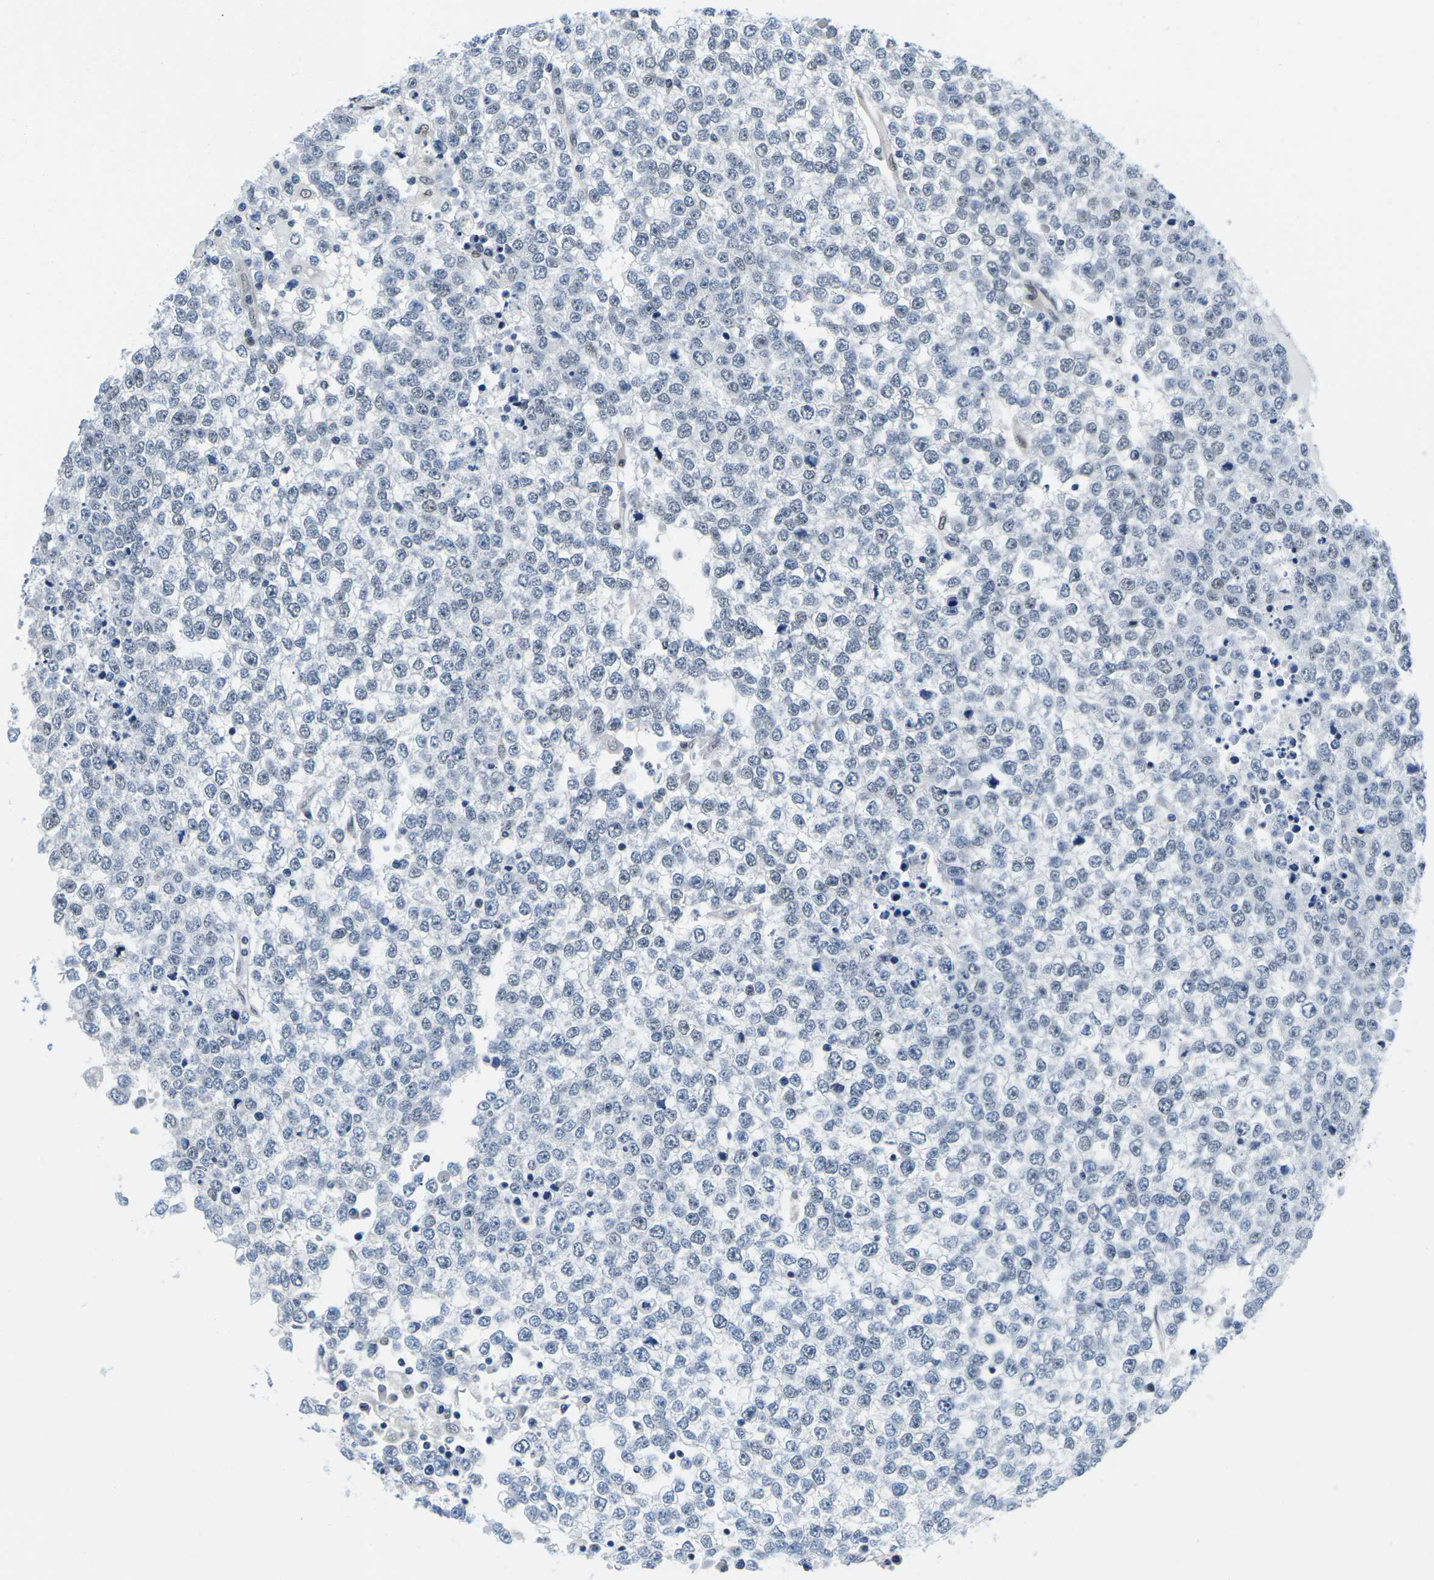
{"staining": {"intensity": "negative", "quantity": "none", "location": "none"}, "tissue": "testis cancer", "cell_type": "Tumor cells", "image_type": "cancer", "snomed": [{"axis": "morphology", "description": "Seminoma, NOS"}, {"axis": "topography", "description": "Testis"}], "caption": "High magnification brightfield microscopy of testis cancer (seminoma) stained with DAB (3,3'-diaminobenzidine) (brown) and counterstained with hematoxylin (blue): tumor cells show no significant positivity.", "gene": "UBA7", "patient": {"sex": "male", "age": 65}}